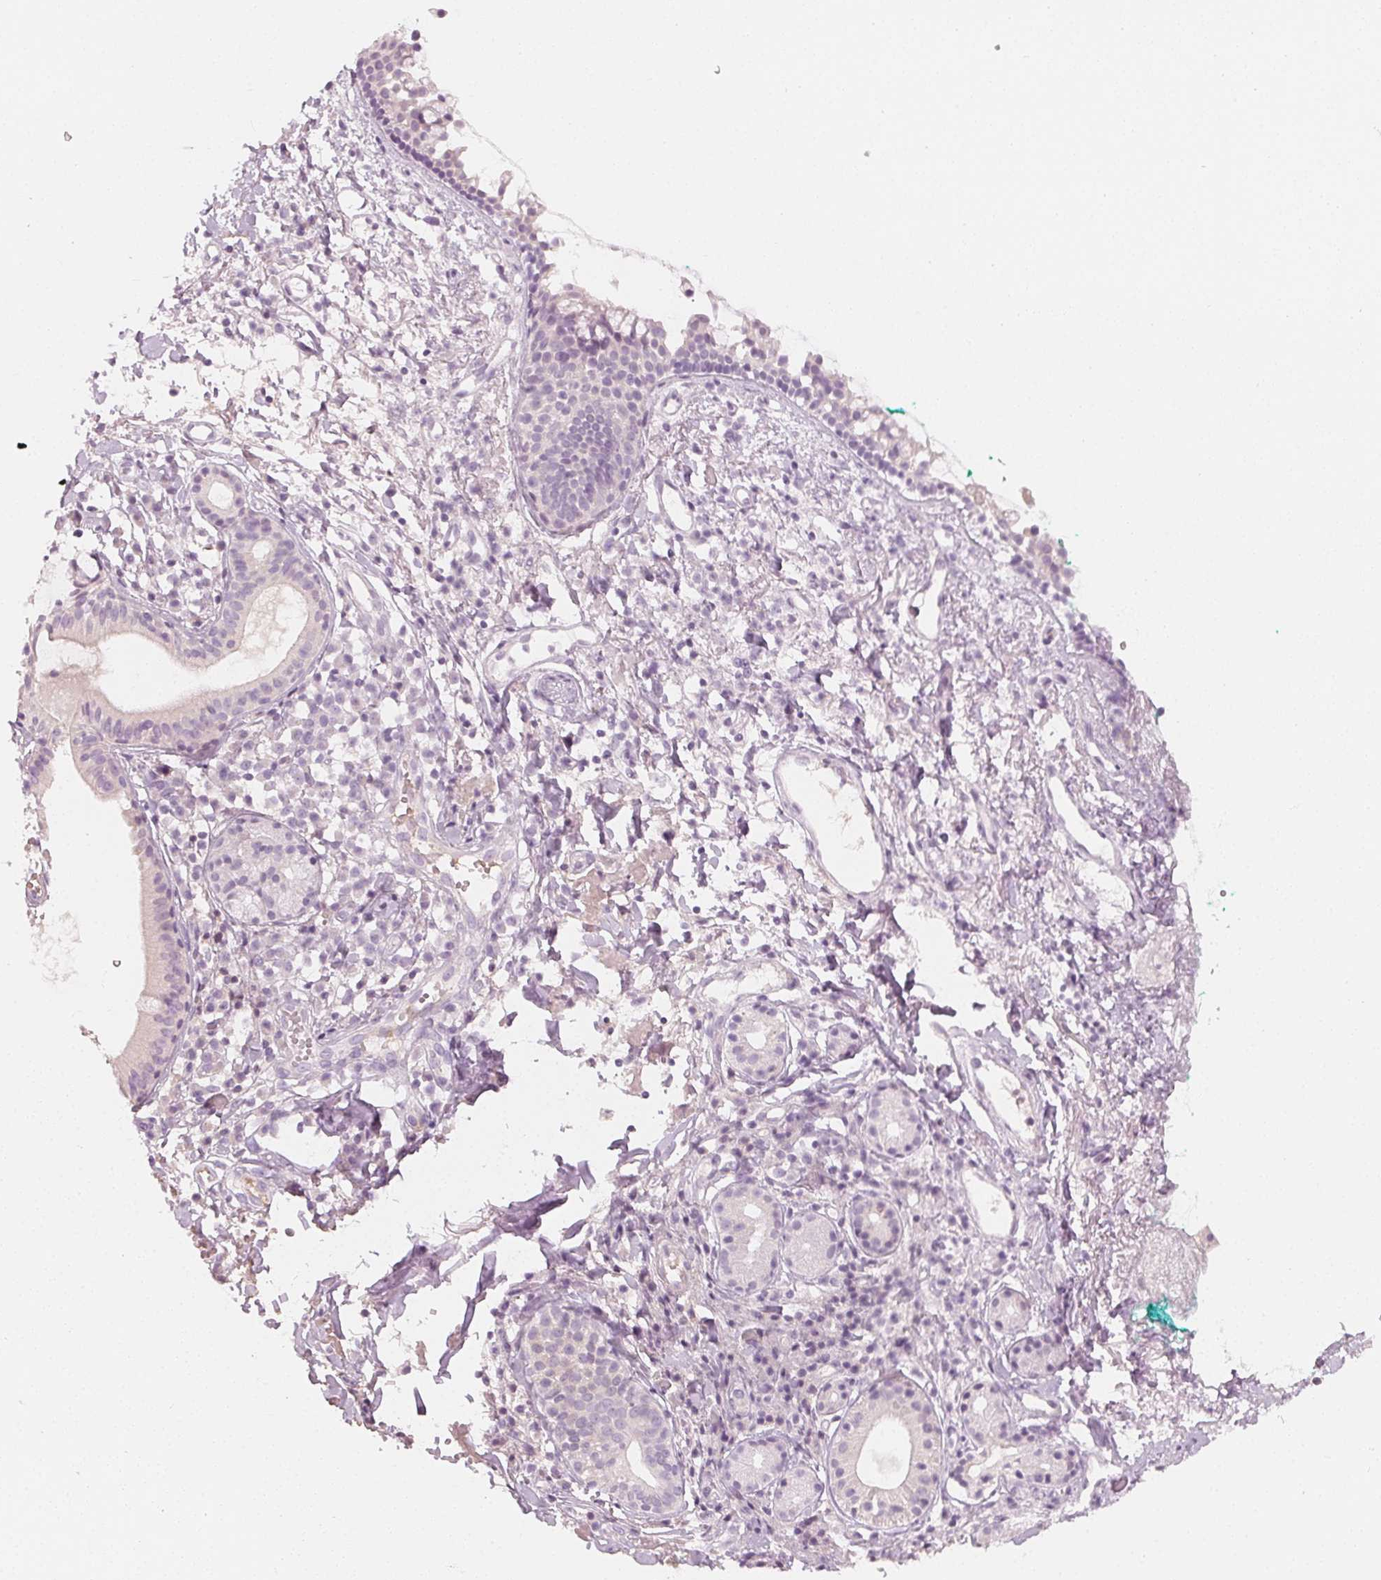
{"staining": {"intensity": "negative", "quantity": "none", "location": "none"}, "tissue": "nasopharynx", "cell_type": "Respiratory epithelial cells", "image_type": "normal", "snomed": [{"axis": "morphology", "description": "Normal tissue, NOS"}, {"axis": "morphology", "description": "Basal cell carcinoma"}, {"axis": "topography", "description": "Cartilage tissue"}, {"axis": "topography", "description": "Nasopharynx"}, {"axis": "topography", "description": "Oral tissue"}], "caption": "High power microscopy image of an immunohistochemistry (IHC) image of normal nasopharynx, revealing no significant staining in respiratory epithelial cells.", "gene": "AFM", "patient": {"sex": "female", "age": 77}}